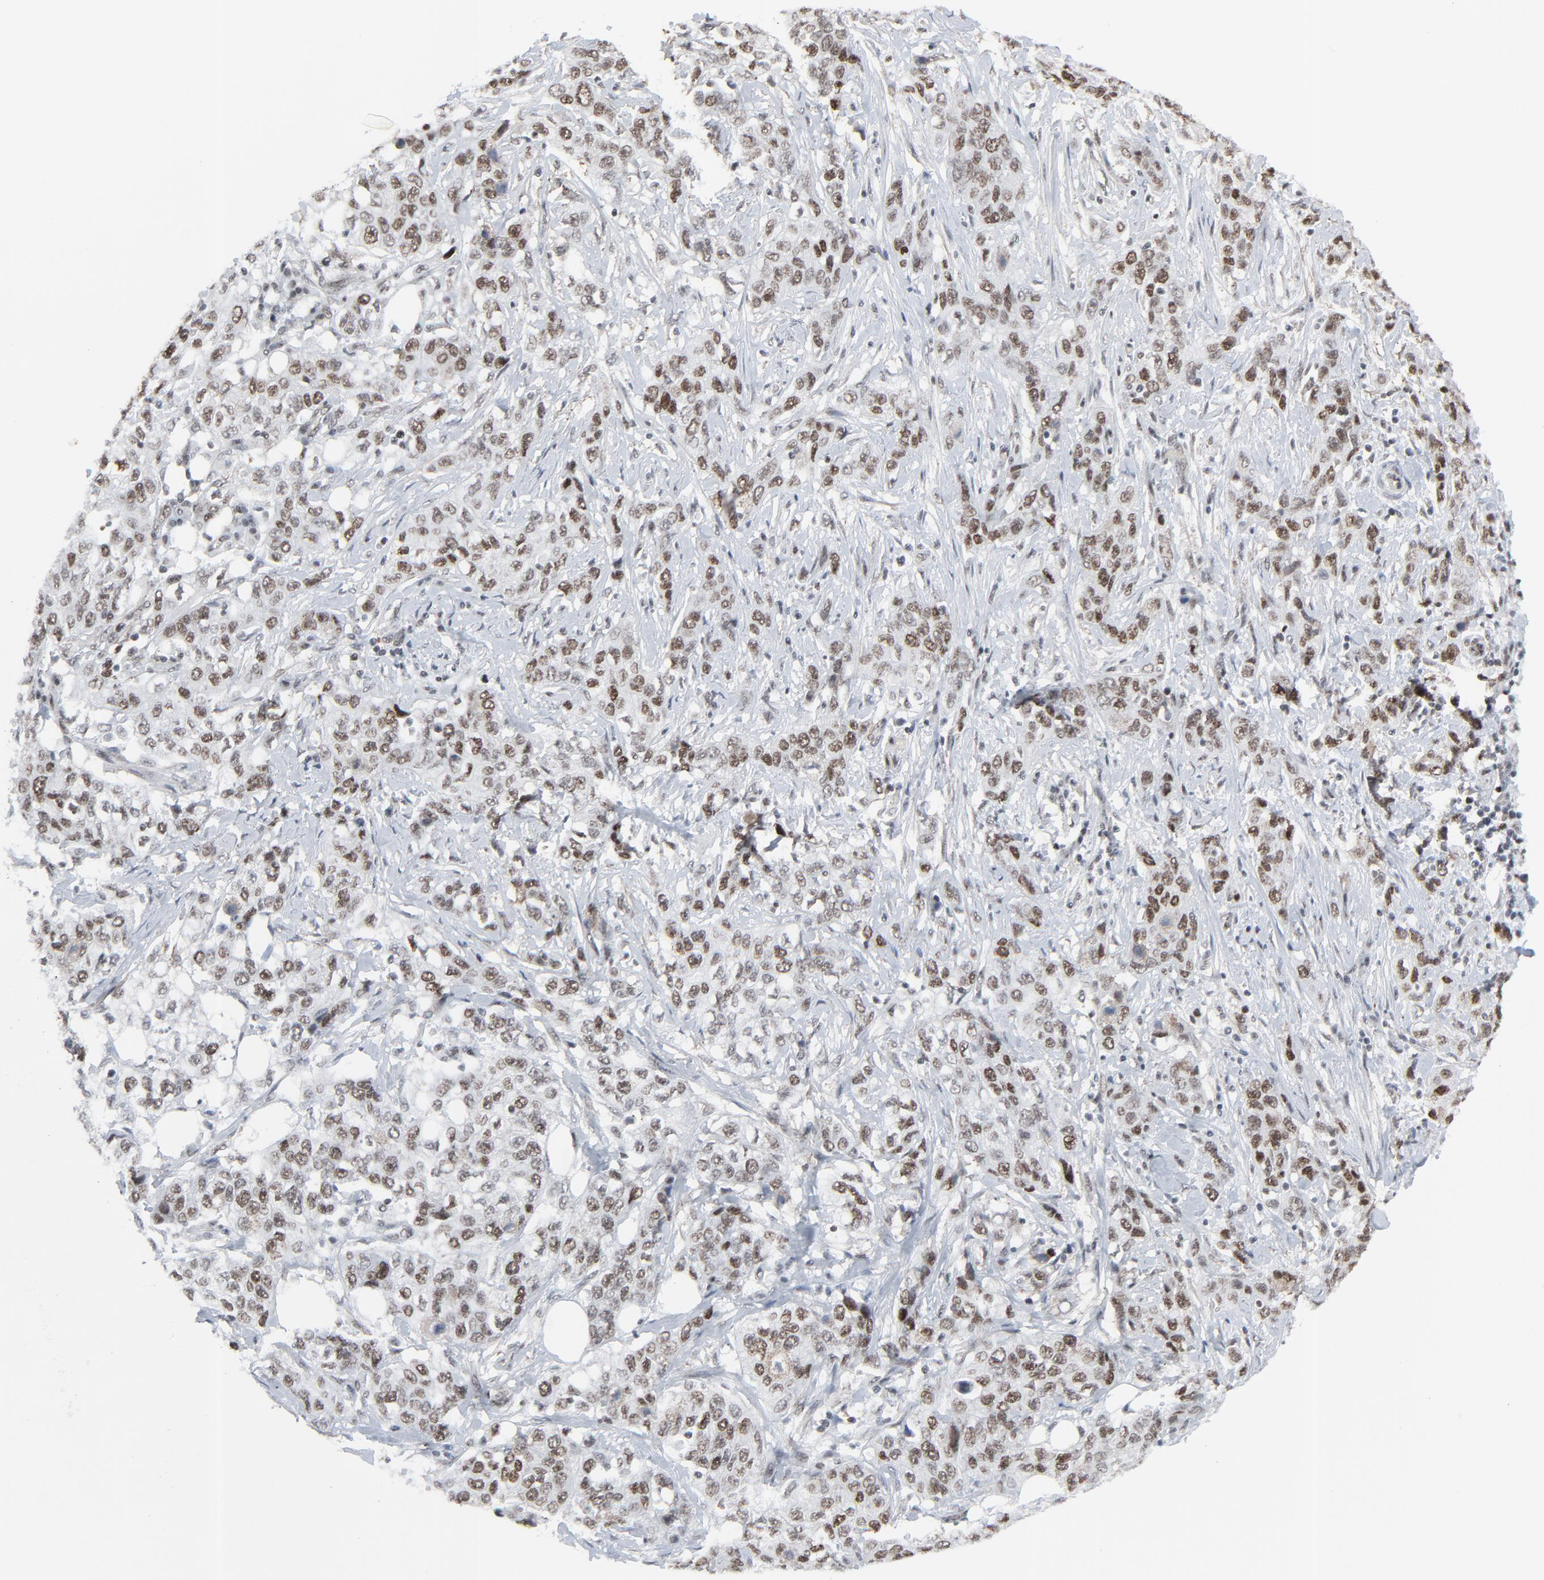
{"staining": {"intensity": "moderate", "quantity": ">75%", "location": "nuclear"}, "tissue": "stomach cancer", "cell_type": "Tumor cells", "image_type": "cancer", "snomed": [{"axis": "morphology", "description": "Adenocarcinoma, NOS"}, {"axis": "topography", "description": "Stomach"}], "caption": "Immunohistochemistry (DAB) staining of human stomach cancer displays moderate nuclear protein expression in approximately >75% of tumor cells.", "gene": "FBXO28", "patient": {"sex": "male", "age": 48}}